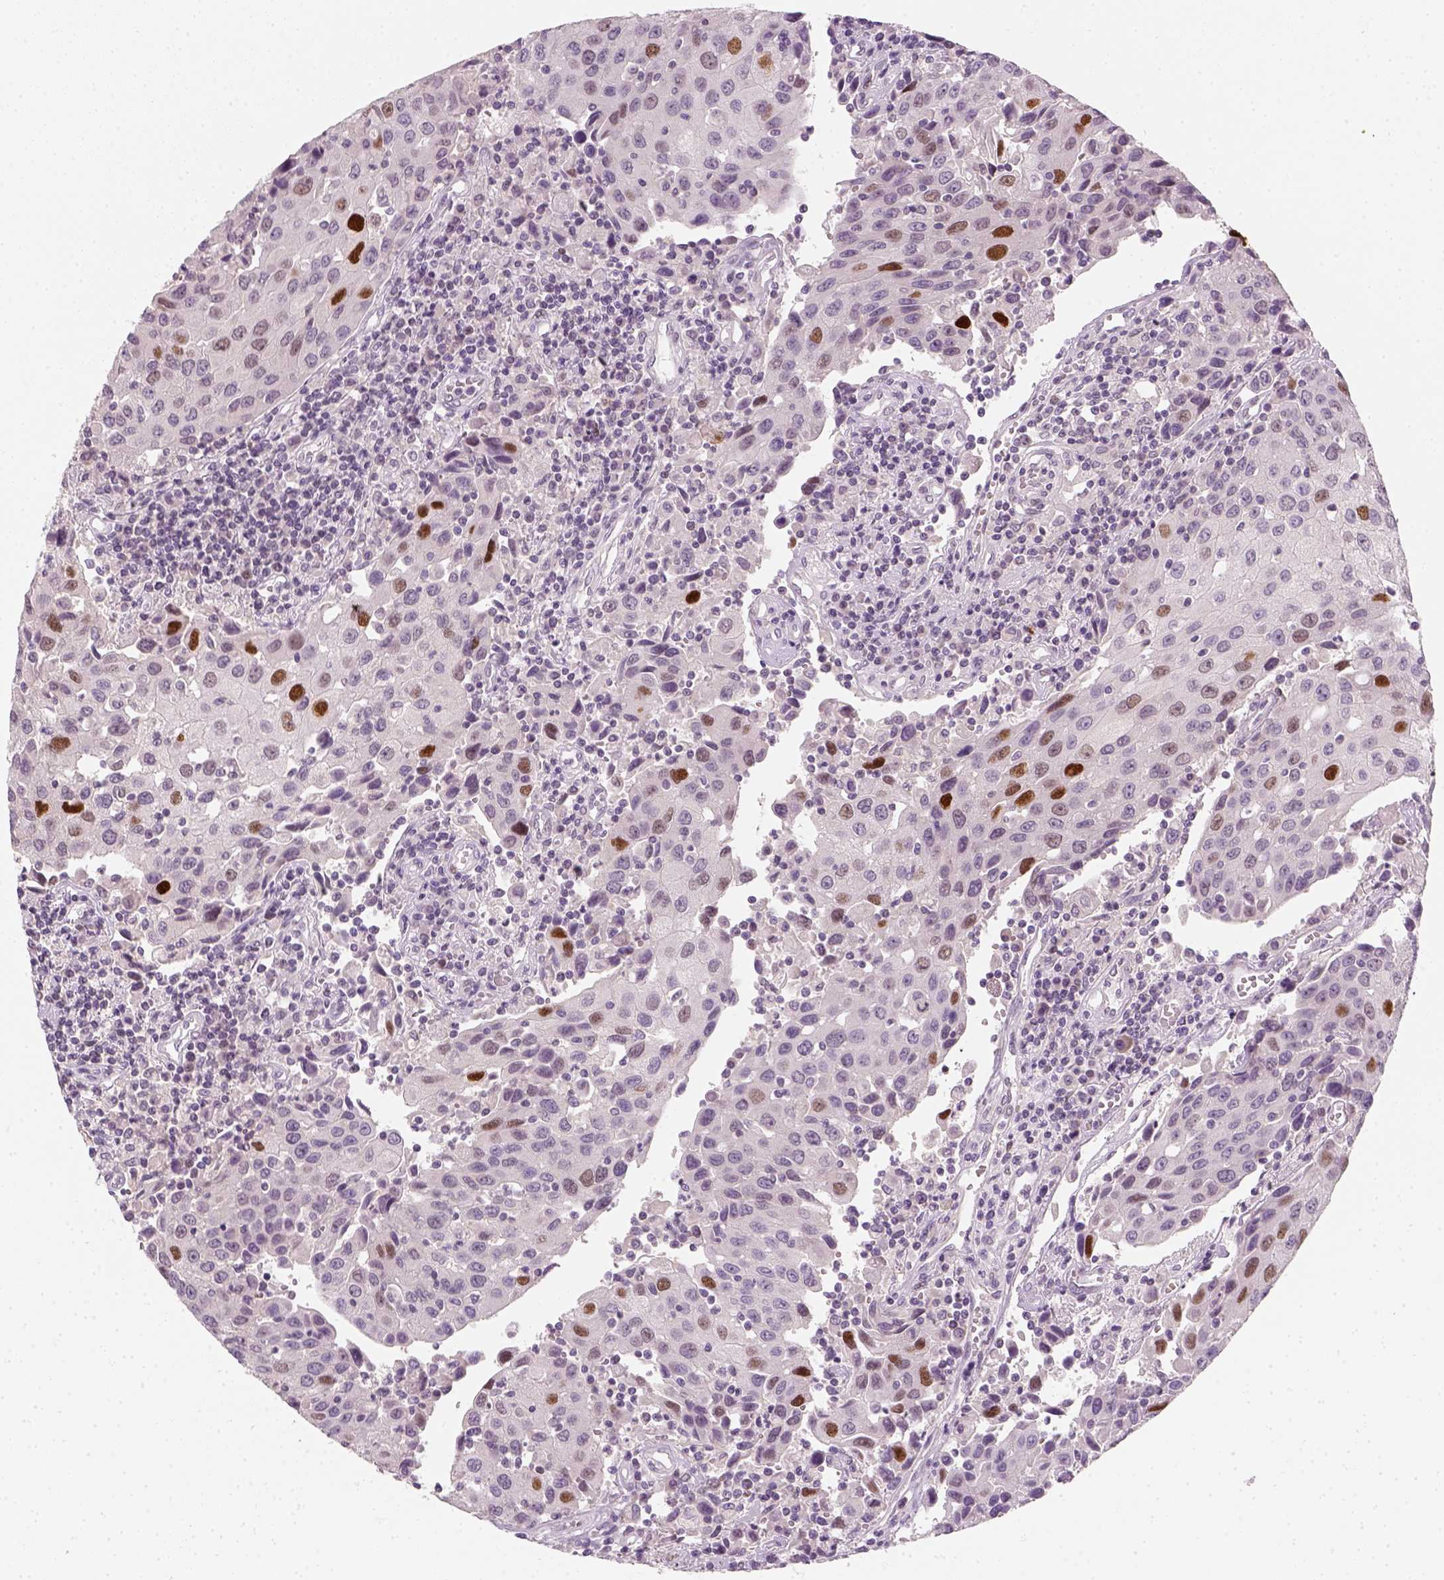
{"staining": {"intensity": "strong", "quantity": "<25%", "location": "nuclear"}, "tissue": "urothelial cancer", "cell_type": "Tumor cells", "image_type": "cancer", "snomed": [{"axis": "morphology", "description": "Urothelial carcinoma, High grade"}, {"axis": "topography", "description": "Urinary bladder"}], "caption": "Tumor cells show medium levels of strong nuclear staining in about <25% of cells in urothelial cancer.", "gene": "TP53", "patient": {"sex": "female", "age": 85}}